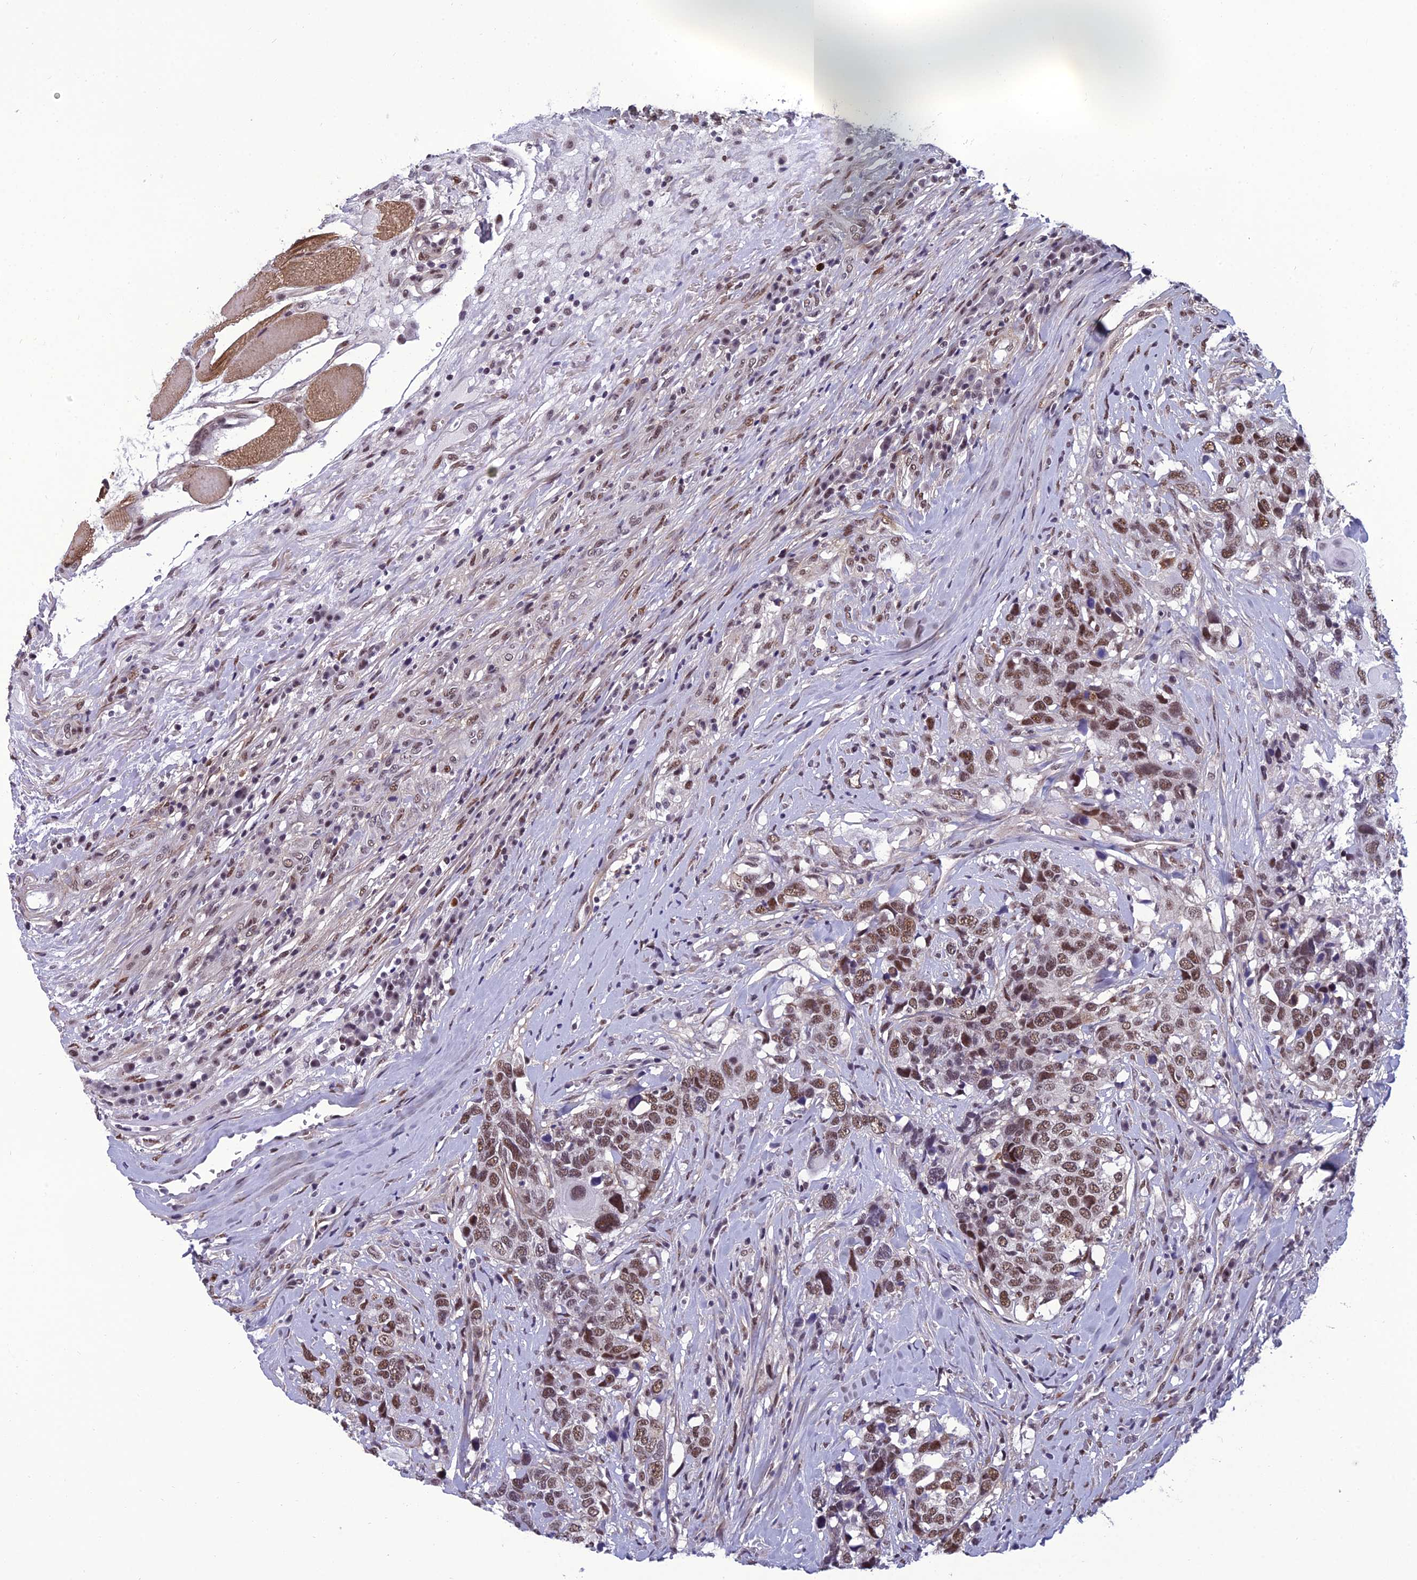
{"staining": {"intensity": "moderate", "quantity": ">75%", "location": "nuclear"}, "tissue": "head and neck cancer", "cell_type": "Tumor cells", "image_type": "cancer", "snomed": [{"axis": "morphology", "description": "Squamous cell carcinoma, NOS"}, {"axis": "topography", "description": "Head-Neck"}], "caption": "A micrograph of human head and neck squamous cell carcinoma stained for a protein displays moderate nuclear brown staining in tumor cells.", "gene": "RSRC1", "patient": {"sex": "male", "age": 66}}